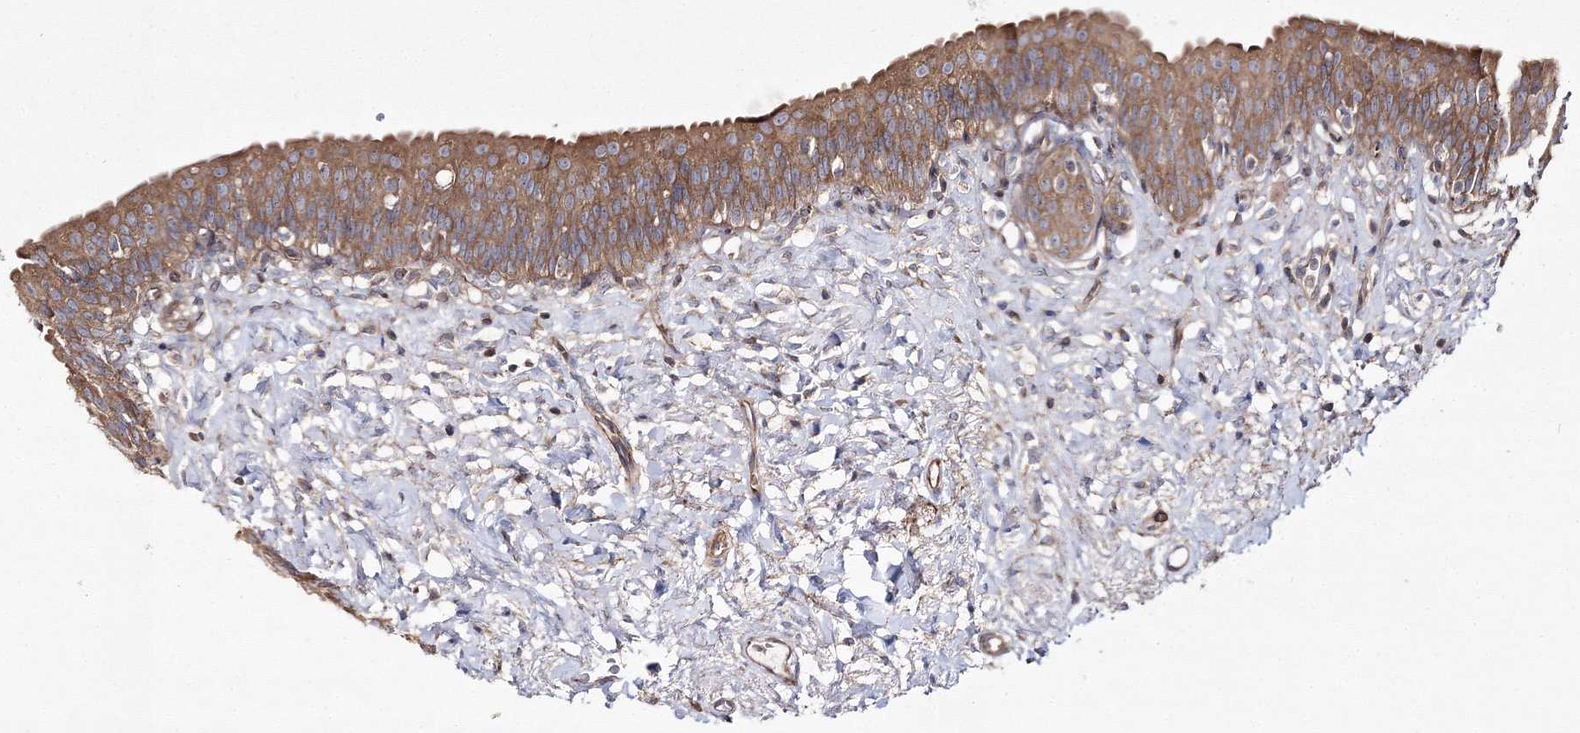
{"staining": {"intensity": "moderate", "quantity": ">75%", "location": "cytoplasmic/membranous"}, "tissue": "urinary bladder", "cell_type": "Urothelial cells", "image_type": "normal", "snomed": [{"axis": "morphology", "description": "Normal tissue, NOS"}, {"axis": "topography", "description": "Urinary bladder"}], "caption": "Urothelial cells demonstrate medium levels of moderate cytoplasmic/membranous positivity in approximately >75% of cells in normal urinary bladder. (IHC, brightfield microscopy, high magnification).", "gene": "ZSWIM6", "patient": {"sex": "male", "age": 83}}